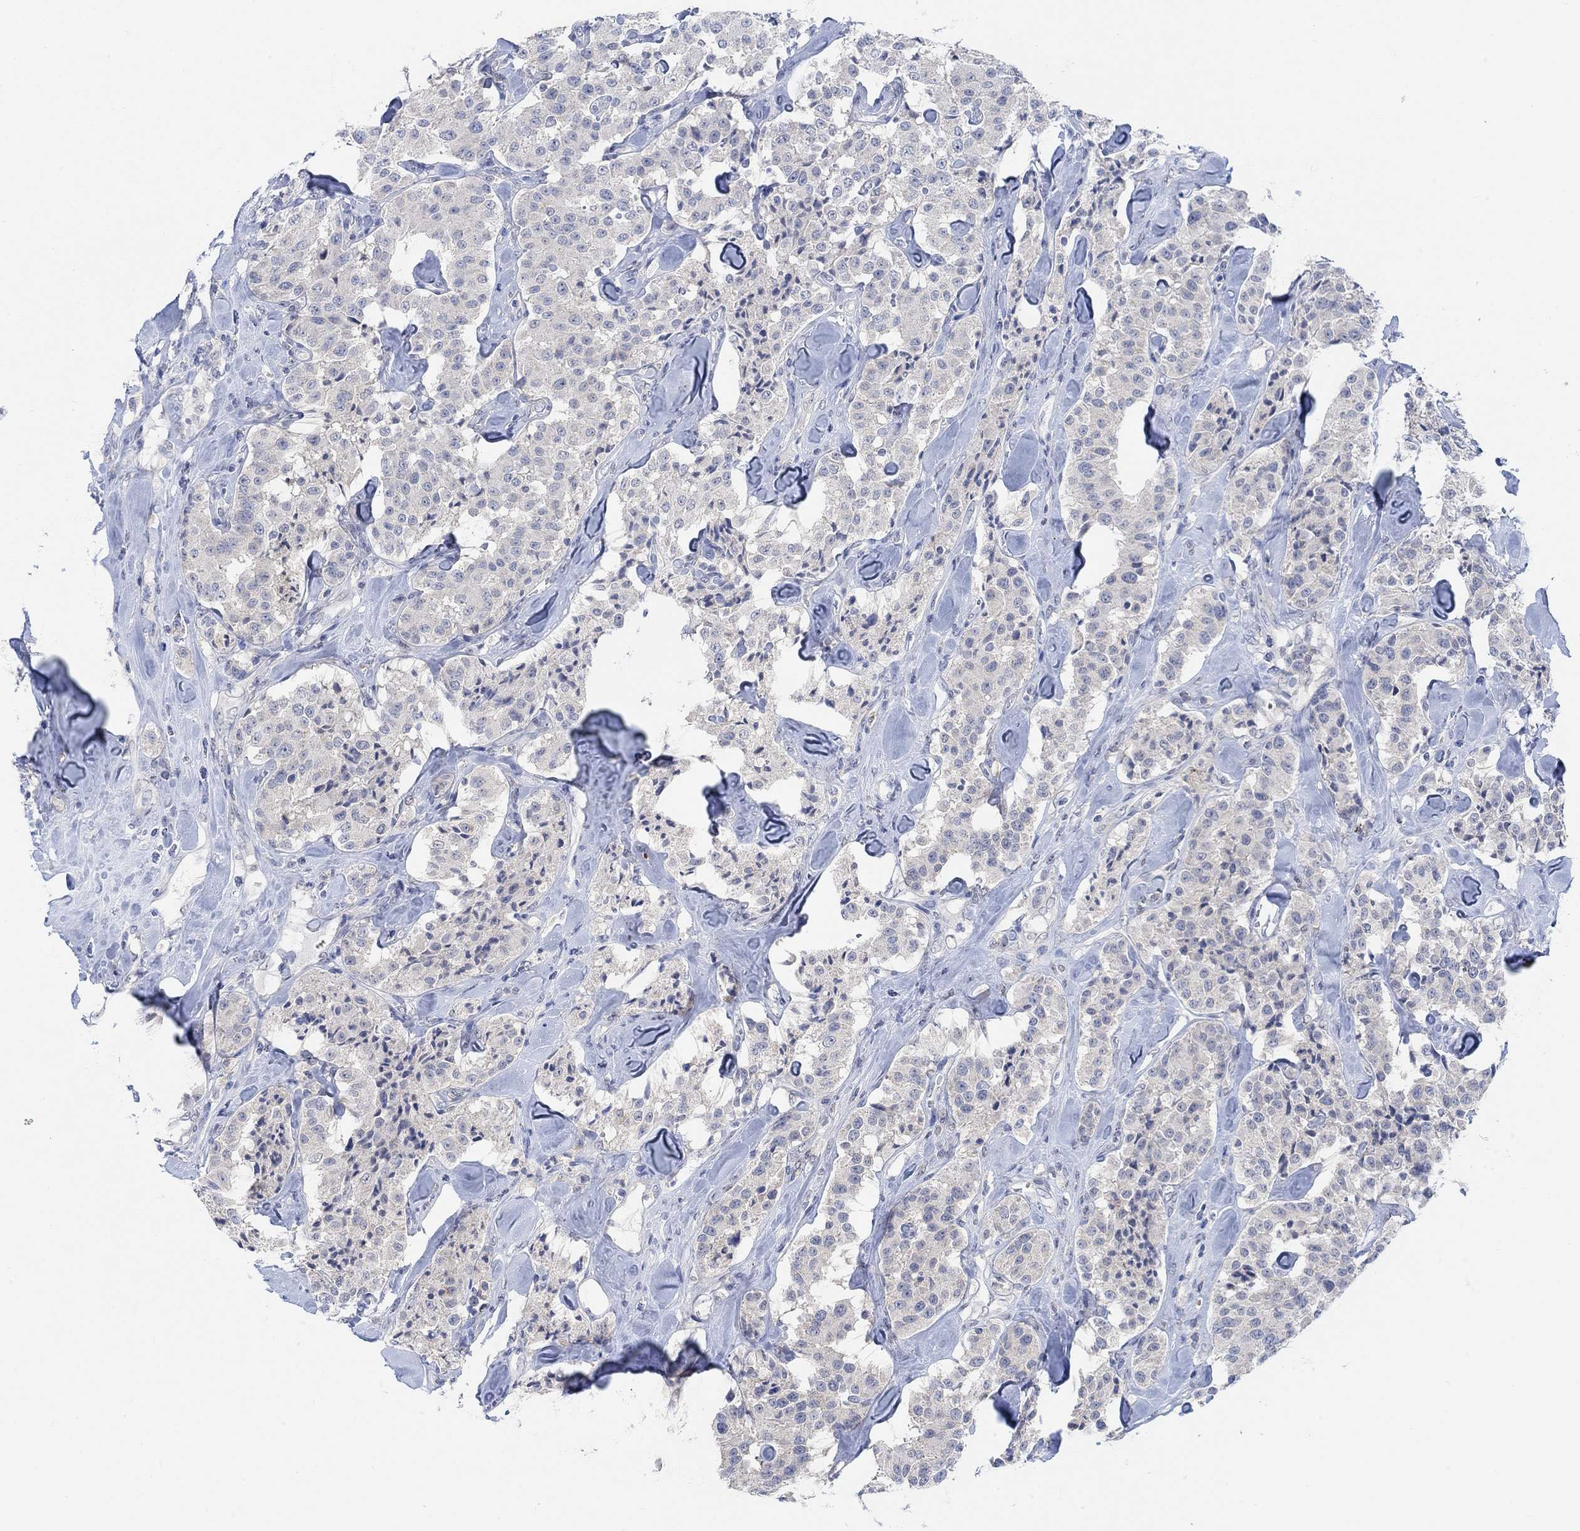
{"staining": {"intensity": "negative", "quantity": "none", "location": "none"}, "tissue": "carcinoid", "cell_type": "Tumor cells", "image_type": "cancer", "snomed": [{"axis": "morphology", "description": "Carcinoid, malignant, NOS"}, {"axis": "topography", "description": "Pancreas"}], "caption": "DAB immunohistochemical staining of human carcinoid displays no significant staining in tumor cells. (DAB (3,3'-diaminobenzidine) immunohistochemistry (IHC), high magnification).", "gene": "RIMS1", "patient": {"sex": "male", "age": 41}}